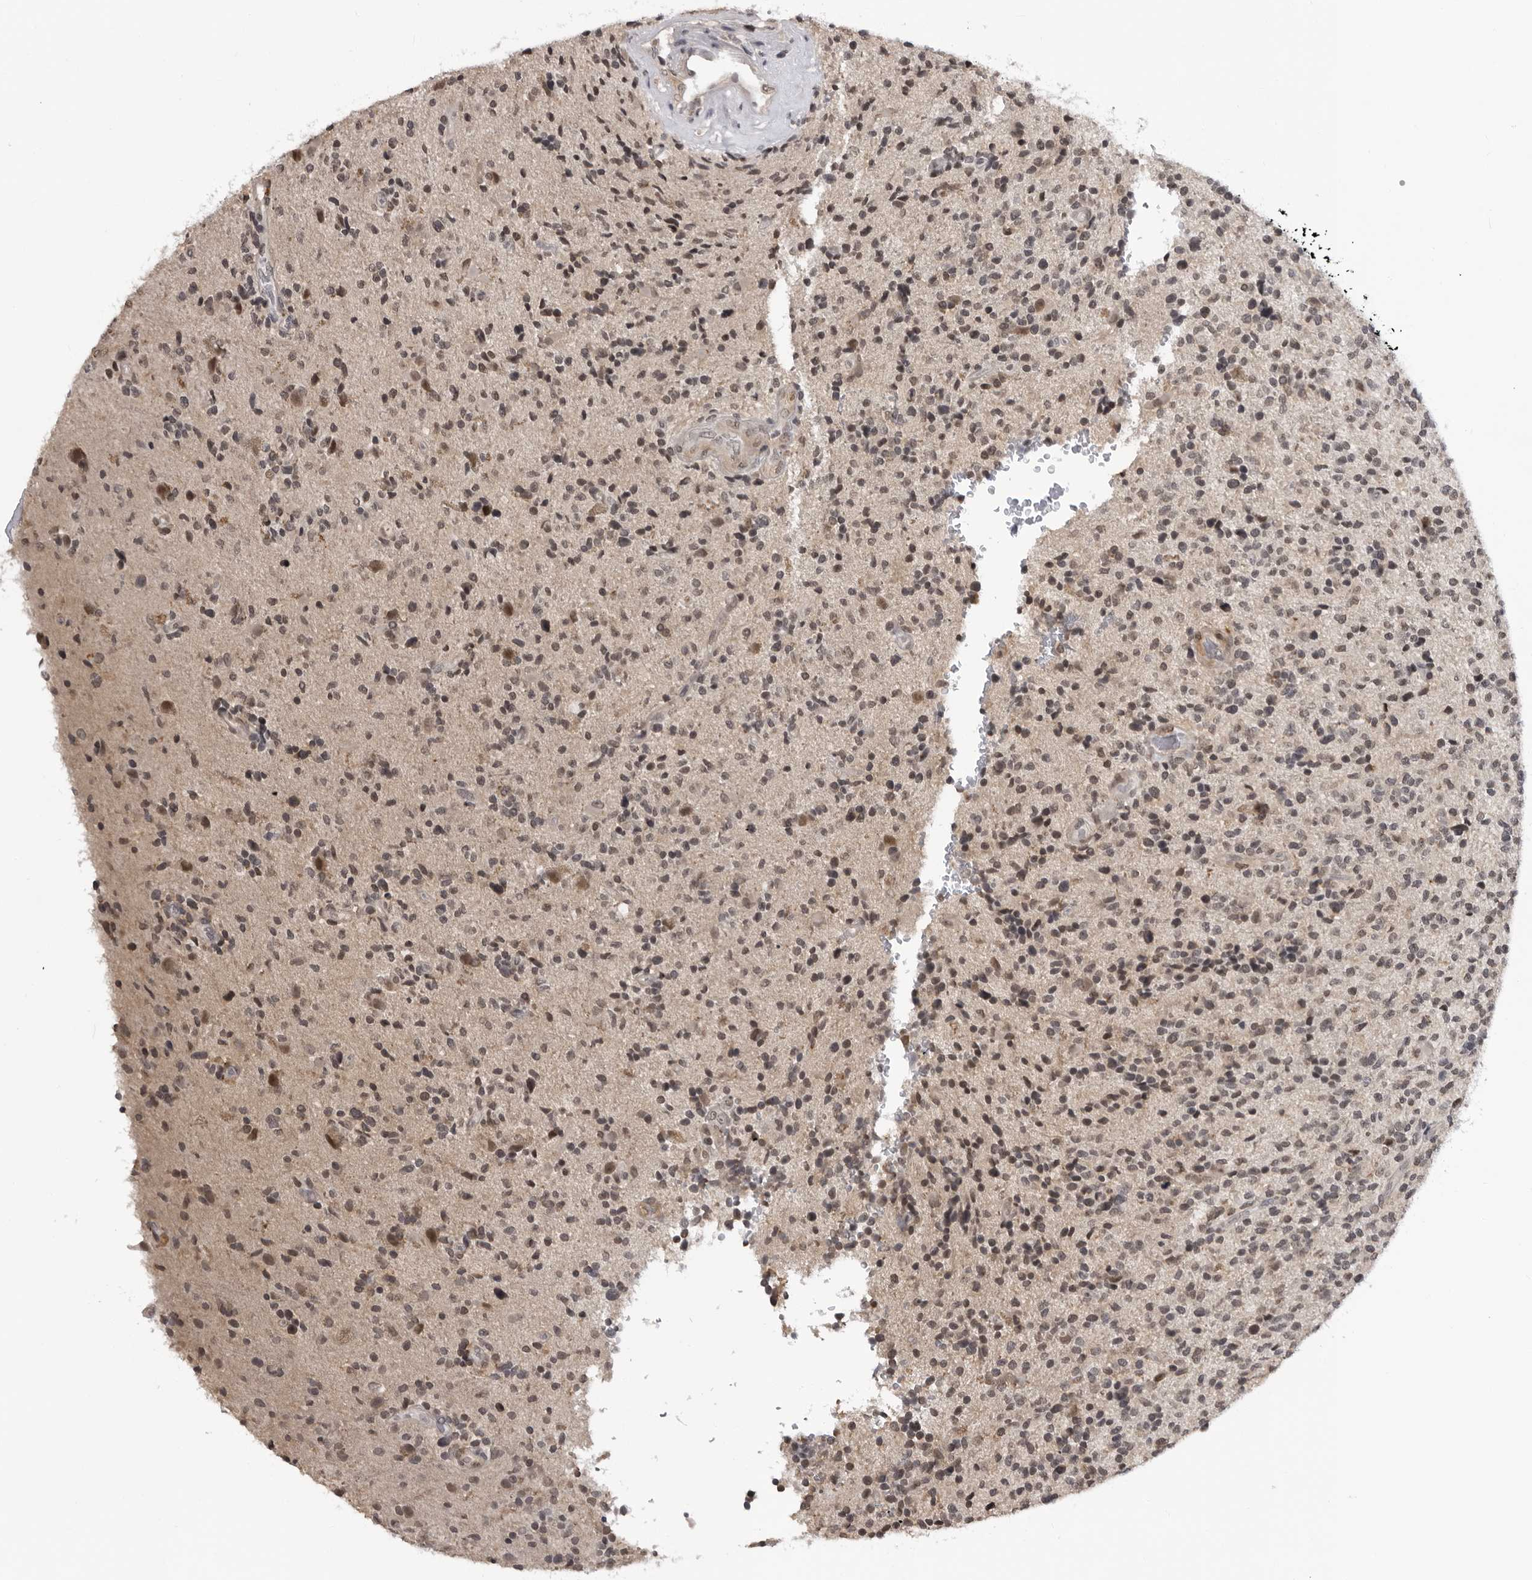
{"staining": {"intensity": "moderate", "quantity": ">75%", "location": "nuclear"}, "tissue": "glioma", "cell_type": "Tumor cells", "image_type": "cancer", "snomed": [{"axis": "morphology", "description": "Glioma, malignant, High grade"}, {"axis": "topography", "description": "Brain"}], "caption": "A brown stain shows moderate nuclear positivity of a protein in human malignant high-grade glioma tumor cells.", "gene": "PDCL3", "patient": {"sex": "male", "age": 72}}